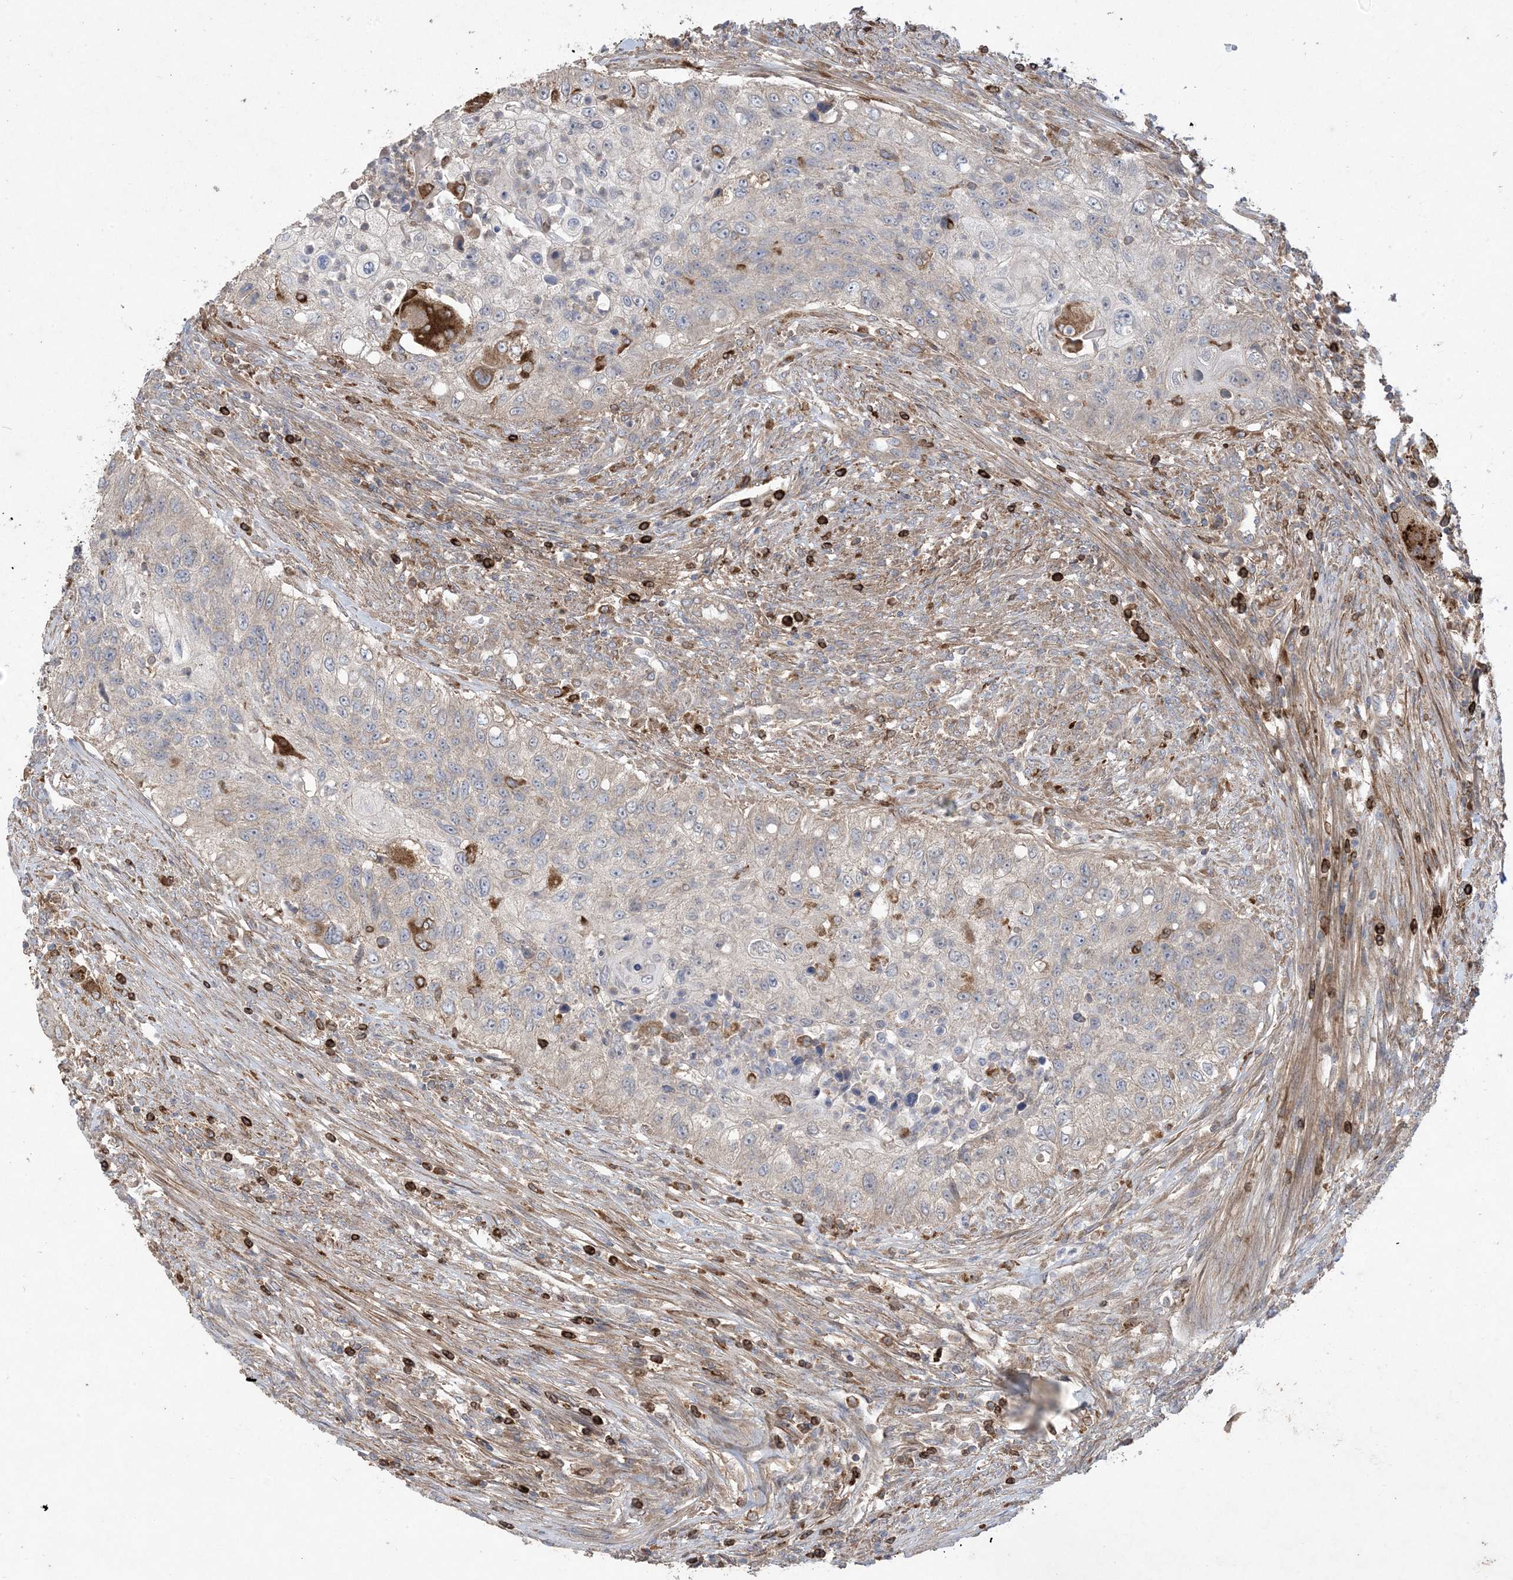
{"staining": {"intensity": "negative", "quantity": "none", "location": "none"}, "tissue": "urothelial cancer", "cell_type": "Tumor cells", "image_type": "cancer", "snomed": [{"axis": "morphology", "description": "Urothelial carcinoma, High grade"}, {"axis": "topography", "description": "Urinary bladder"}], "caption": "Micrograph shows no significant protein positivity in tumor cells of urothelial carcinoma (high-grade).", "gene": "MASP2", "patient": {"sex": "female", "age": 60}}